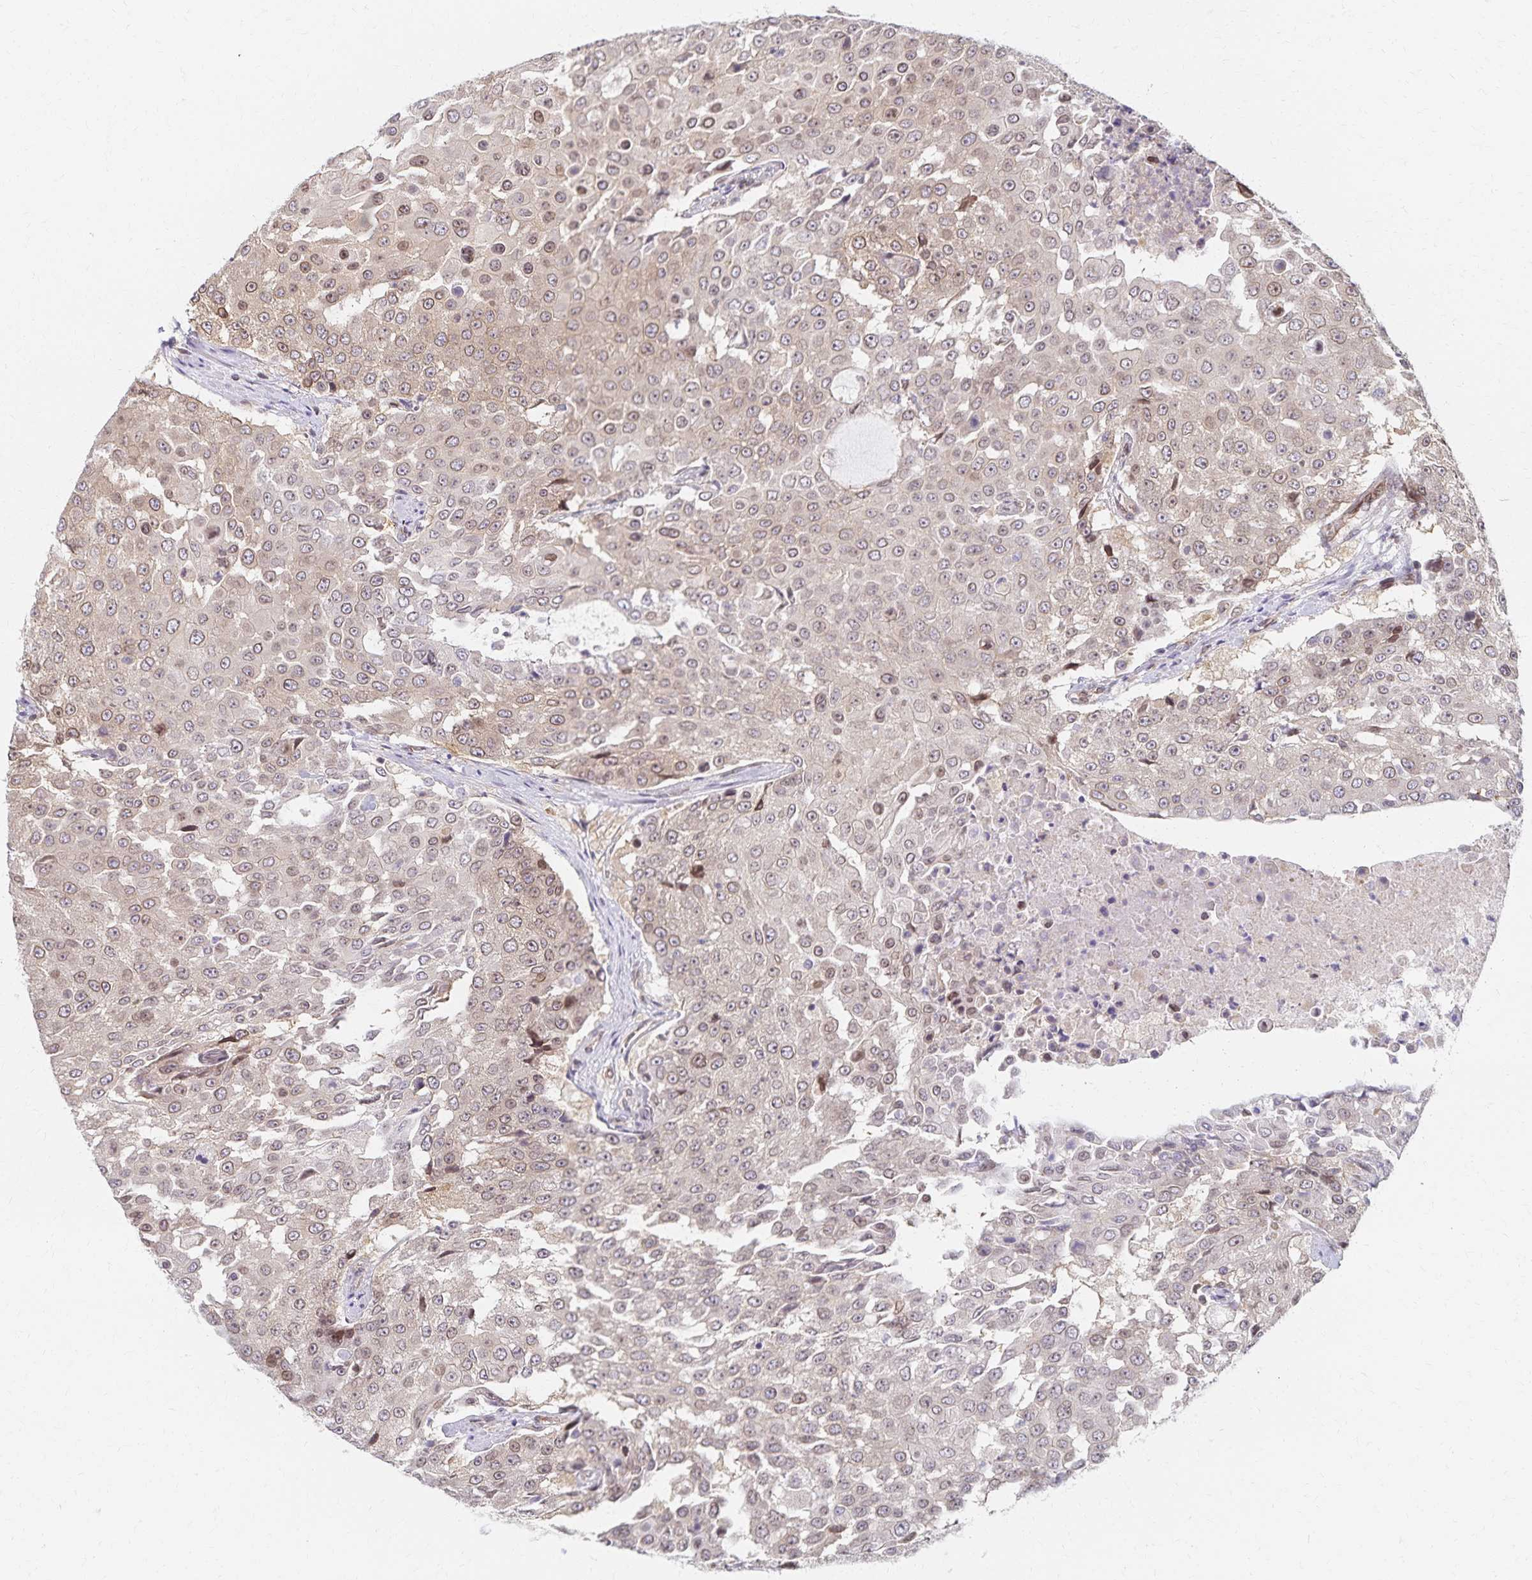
{"staining": {"intensity": "weak", "quantity": "25%-75%", "location": "cytoplasmic/membranous,nuclear"}, "tissue": "urothelial cancer", "cell_type": "Tumor cells", "image_type": "cancer", "snomed": [{"axis": "morphology", "description": "Urothelial carcinoma, High grade"}, {"axis": "topography", "description": "Urinary bladder"}], "caption": "Urothelial cancer tissue reveals weak cytoplasmic/membranous and nuclear staining in approximately 25%-75% of tumor cells, visualized by immunohistochemistry.", "gene": "RAB9B", "patient": {"sex": "female", "age": 63}}